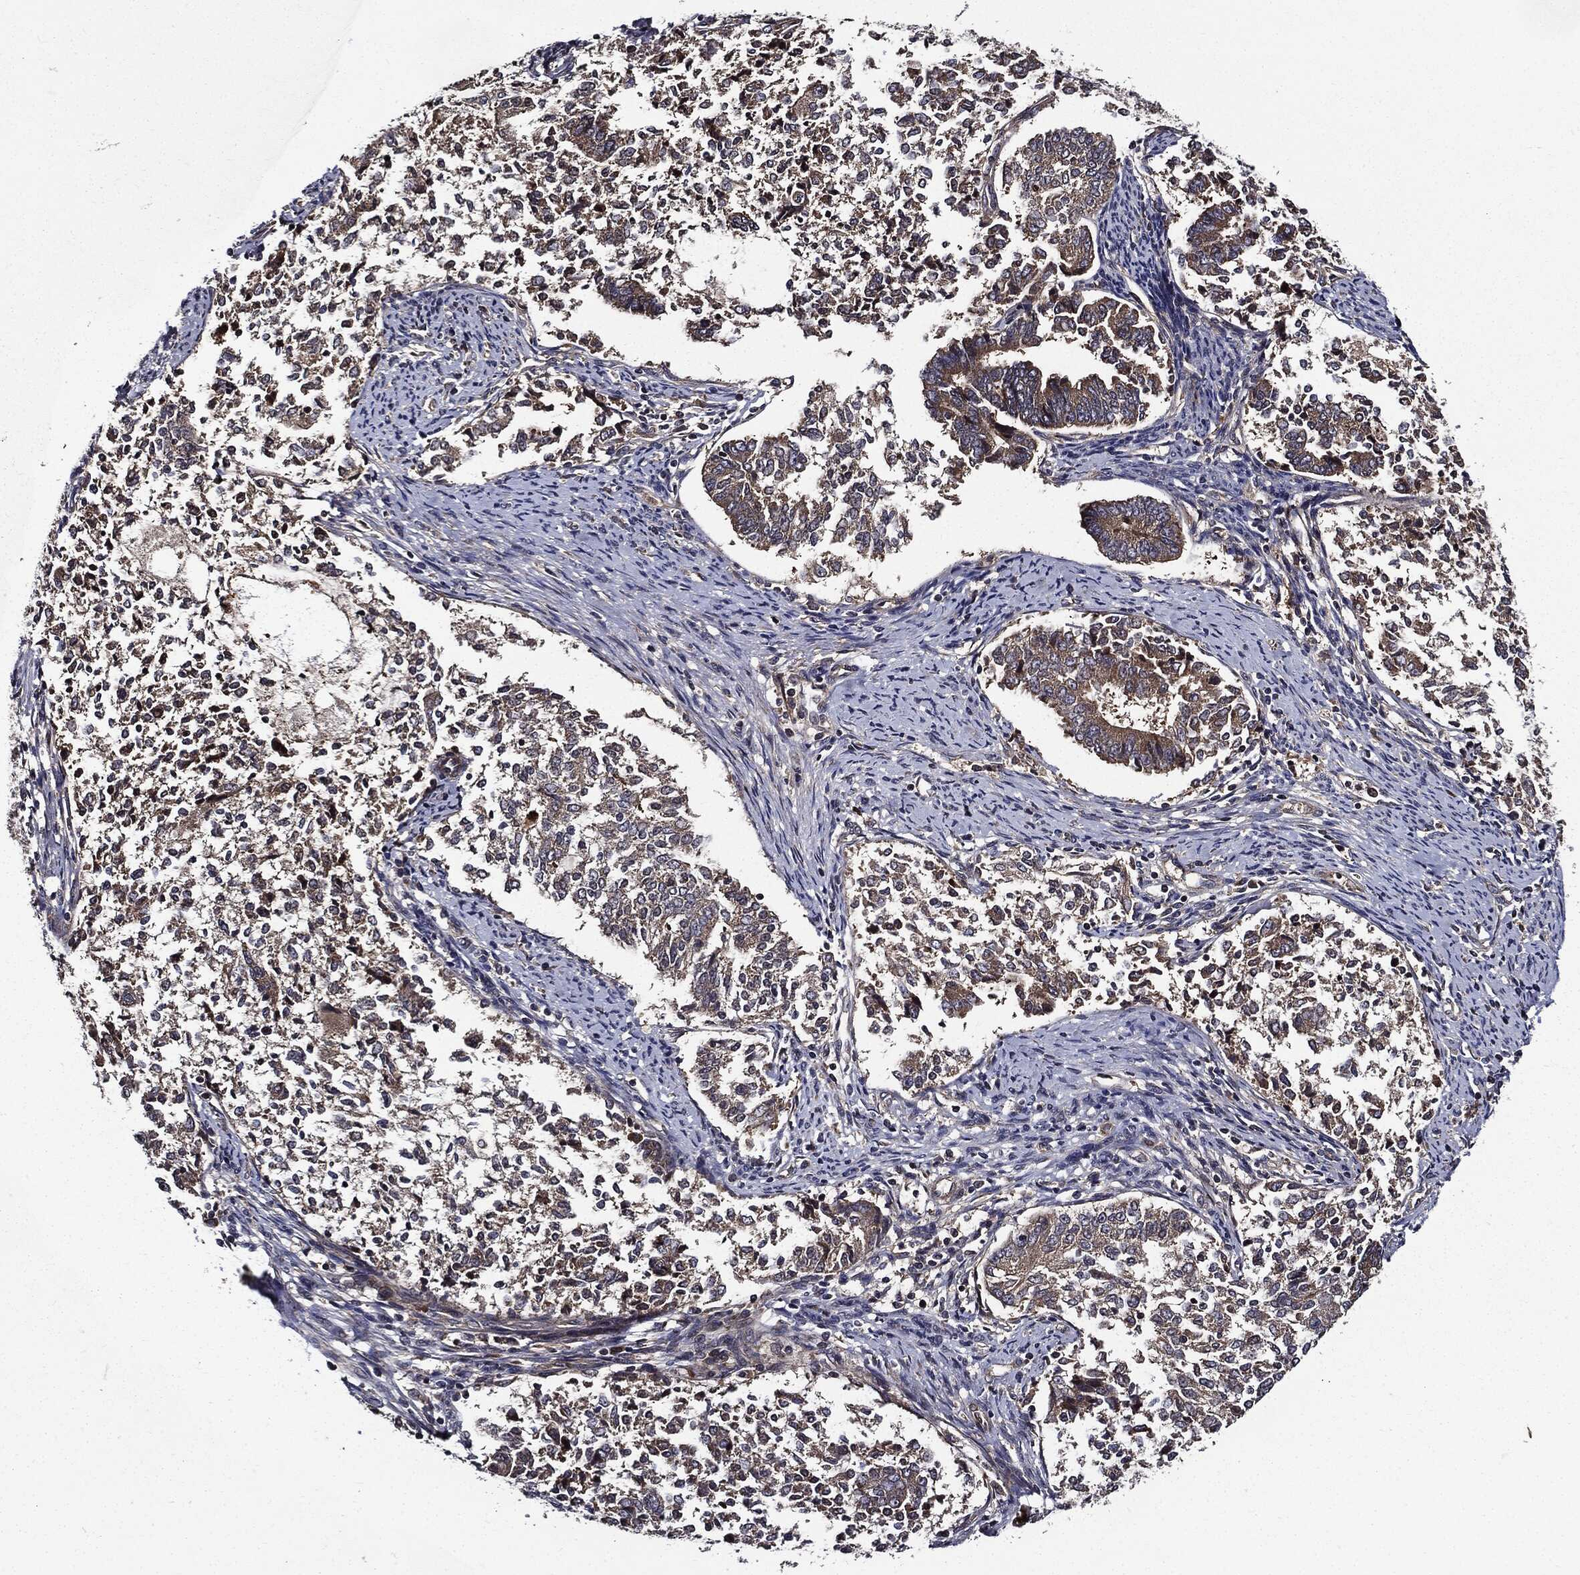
{"staining": {"intensity": "weak", "quantity": "25%-75%", "location": "cytoplasmic/membranous"}, "tissue": "endometrial cancer", "cell_type": "Tumor cells", "image_type": "cancer", "snomed": [{"axis": "morphology", "description": "Adenocarcinoma, NOS"}, {"axis": "topography", "description": "Endometrium"}], "caption": "Human adenocarcinoma (endometrial) stained for a protein (brown) shows weak cytoplasmic/membranous positive expression in approximately 25%-75% of tumor cells.", "gene": "HTT", "patient": {"sex": "female", "age": 65}}